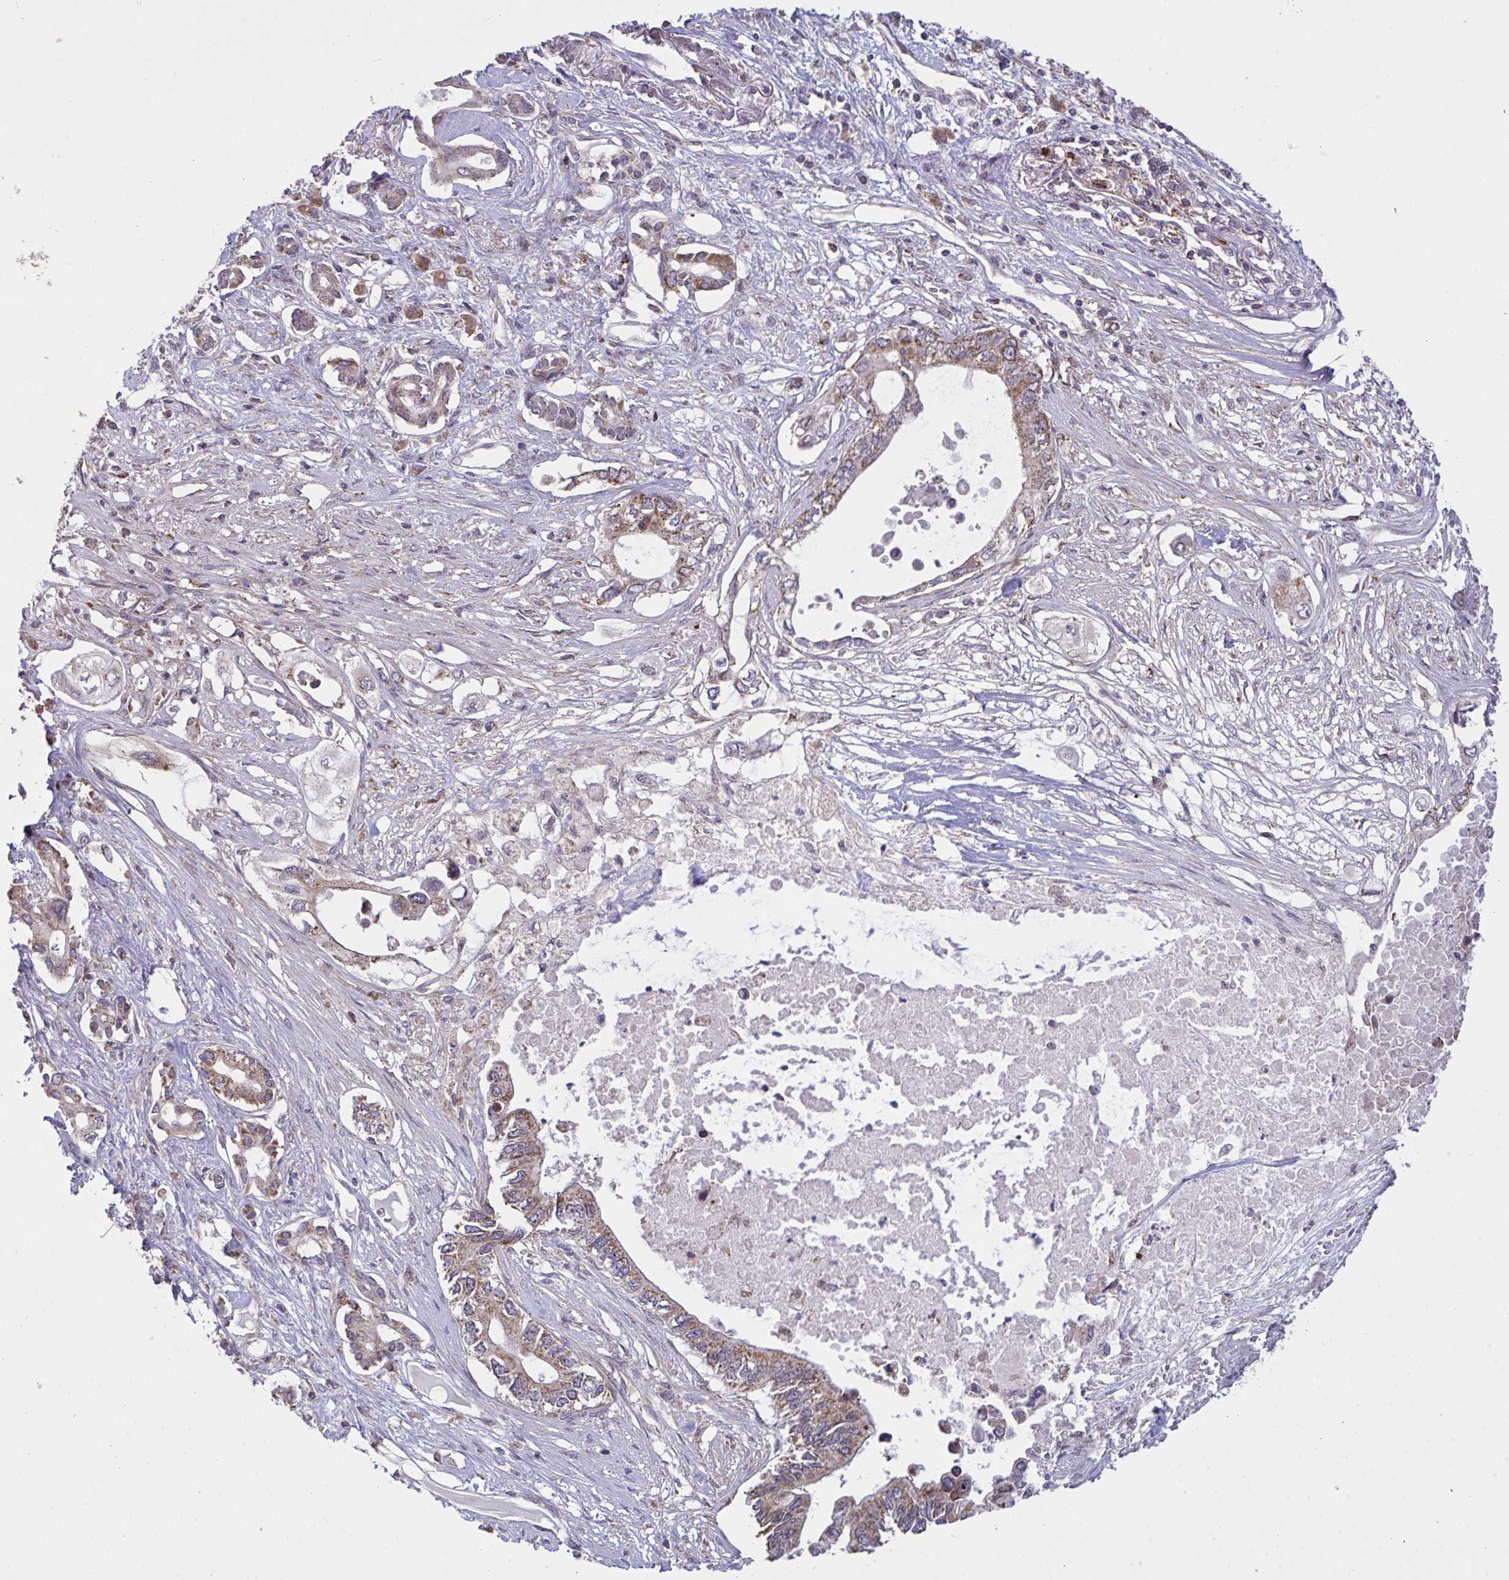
{"staining": {"intensity": "moderate", "quantity": "25%-75%", "location": "cytoplasmic/membranous"}, "tissue": "pancreatic cancer", "cell_type": "Tumor cells", "image_type": "cancer", "snomed": [{"axis": "morphology", "description": "Adenocarcinoma, NOS"}, {"axis": "topography", "description": "Pancreas"}], "caption": "Moderate cytoplasmic/membranous expression is appreciated in approximately 25%-75% of tumor cells in pancreatic cancer.", "gene": "PPM1H", "patient": {"sex": "female", "age": 63}}